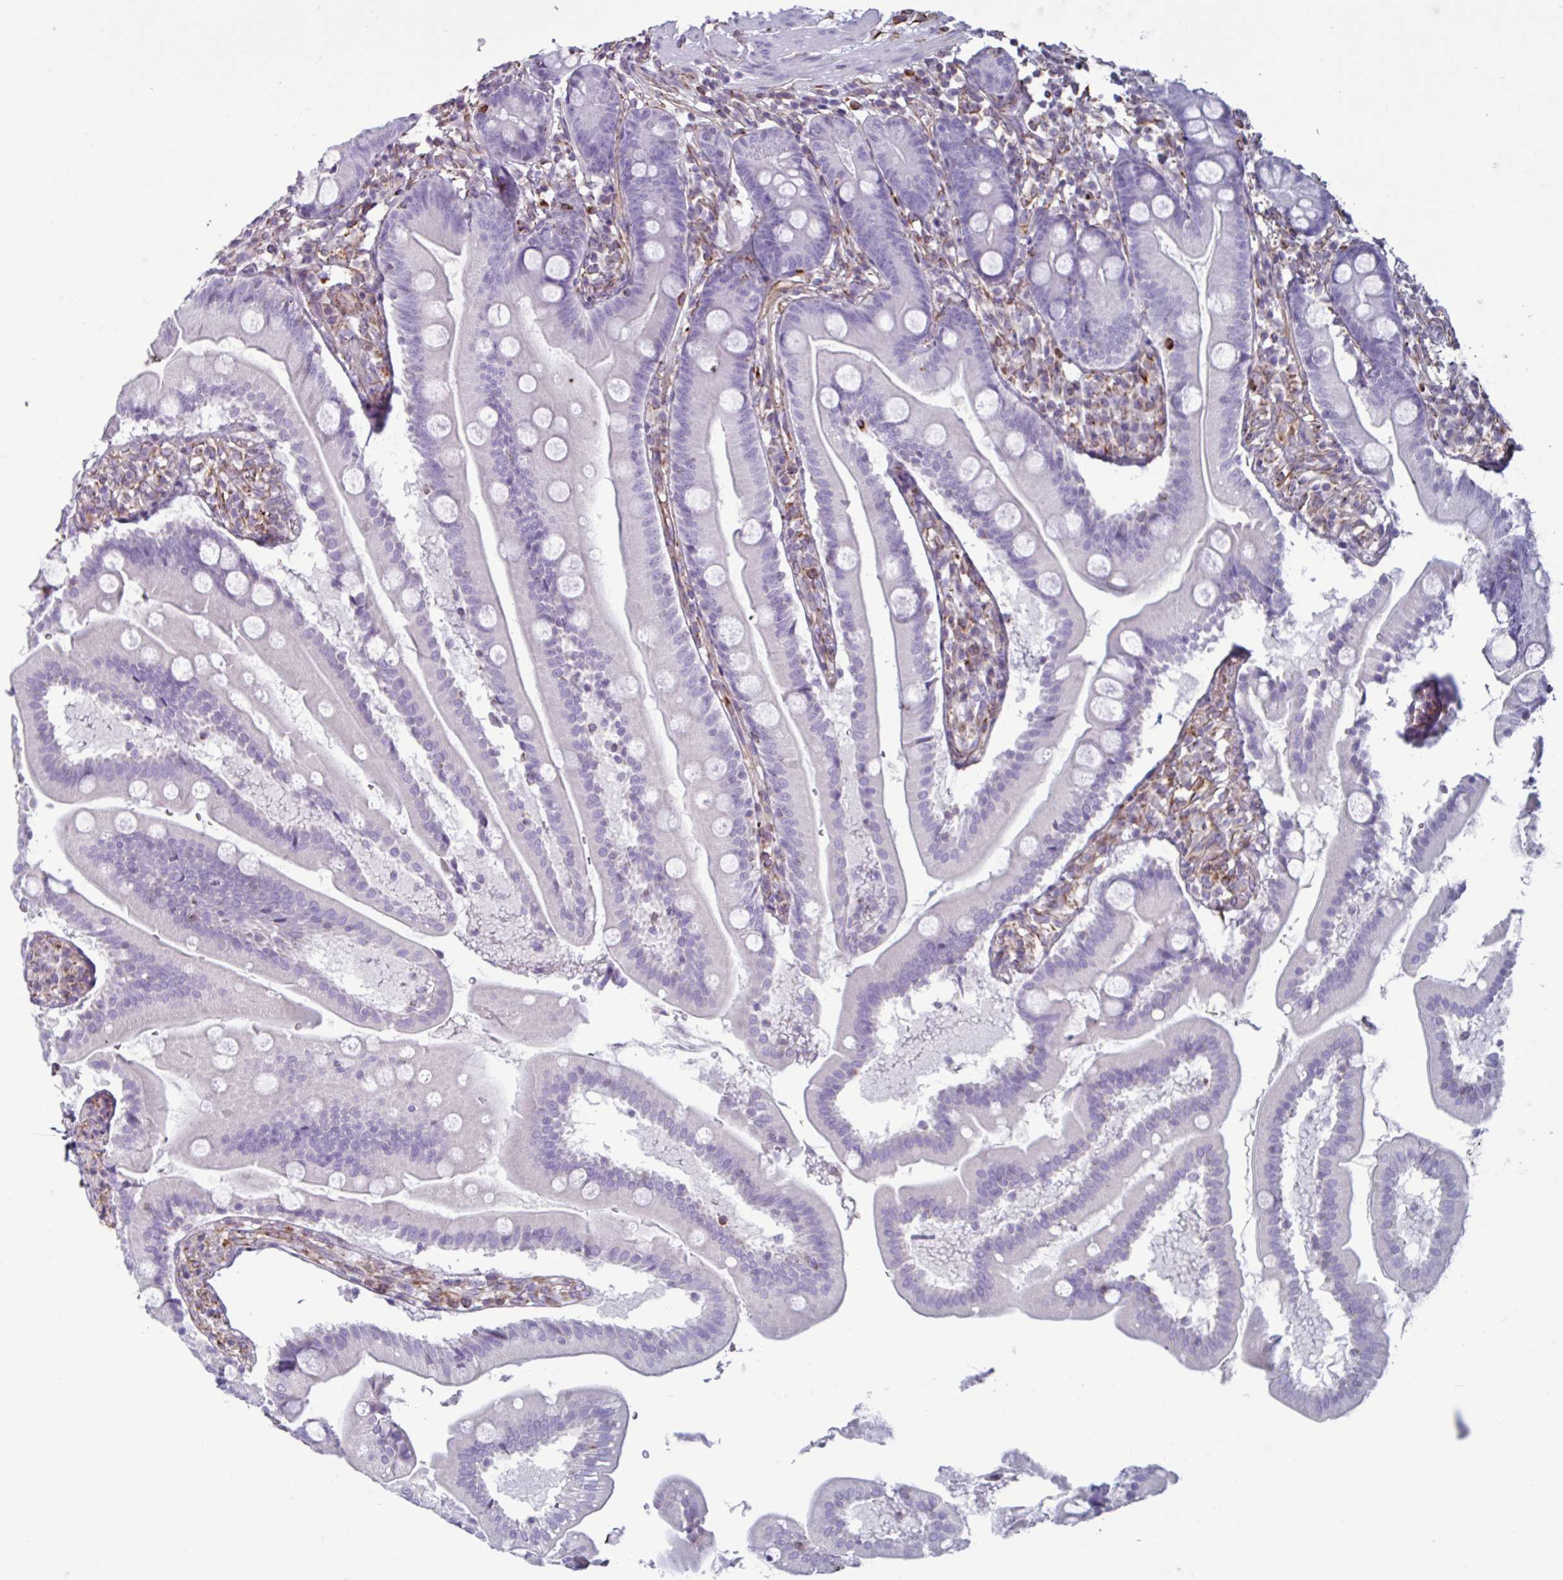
{"staining": {"intensity": "negative", "quantity": "none", "location": "none"}, "tissue": "duodenum", "cell_type": "Glandular cells", "image_type": "normal", "snomed": [{"axis": "morphology", "description": "Normal tissue, NOS"}, {"axis": "topography", "description": "Duodenum"}], "caption": "Benign duodenum was stained to show a protein in brown. There is no significant staining in glandular cells. Brightfield microscopy of immunohistochemistry (IHC) stained with DAB (3,3'-diaminobenzidine) (brown) and hematoxylin (blue), captured at high magnification.", "gene": "TMEM86B", "patient": {"sex": "female", "age": 67}}